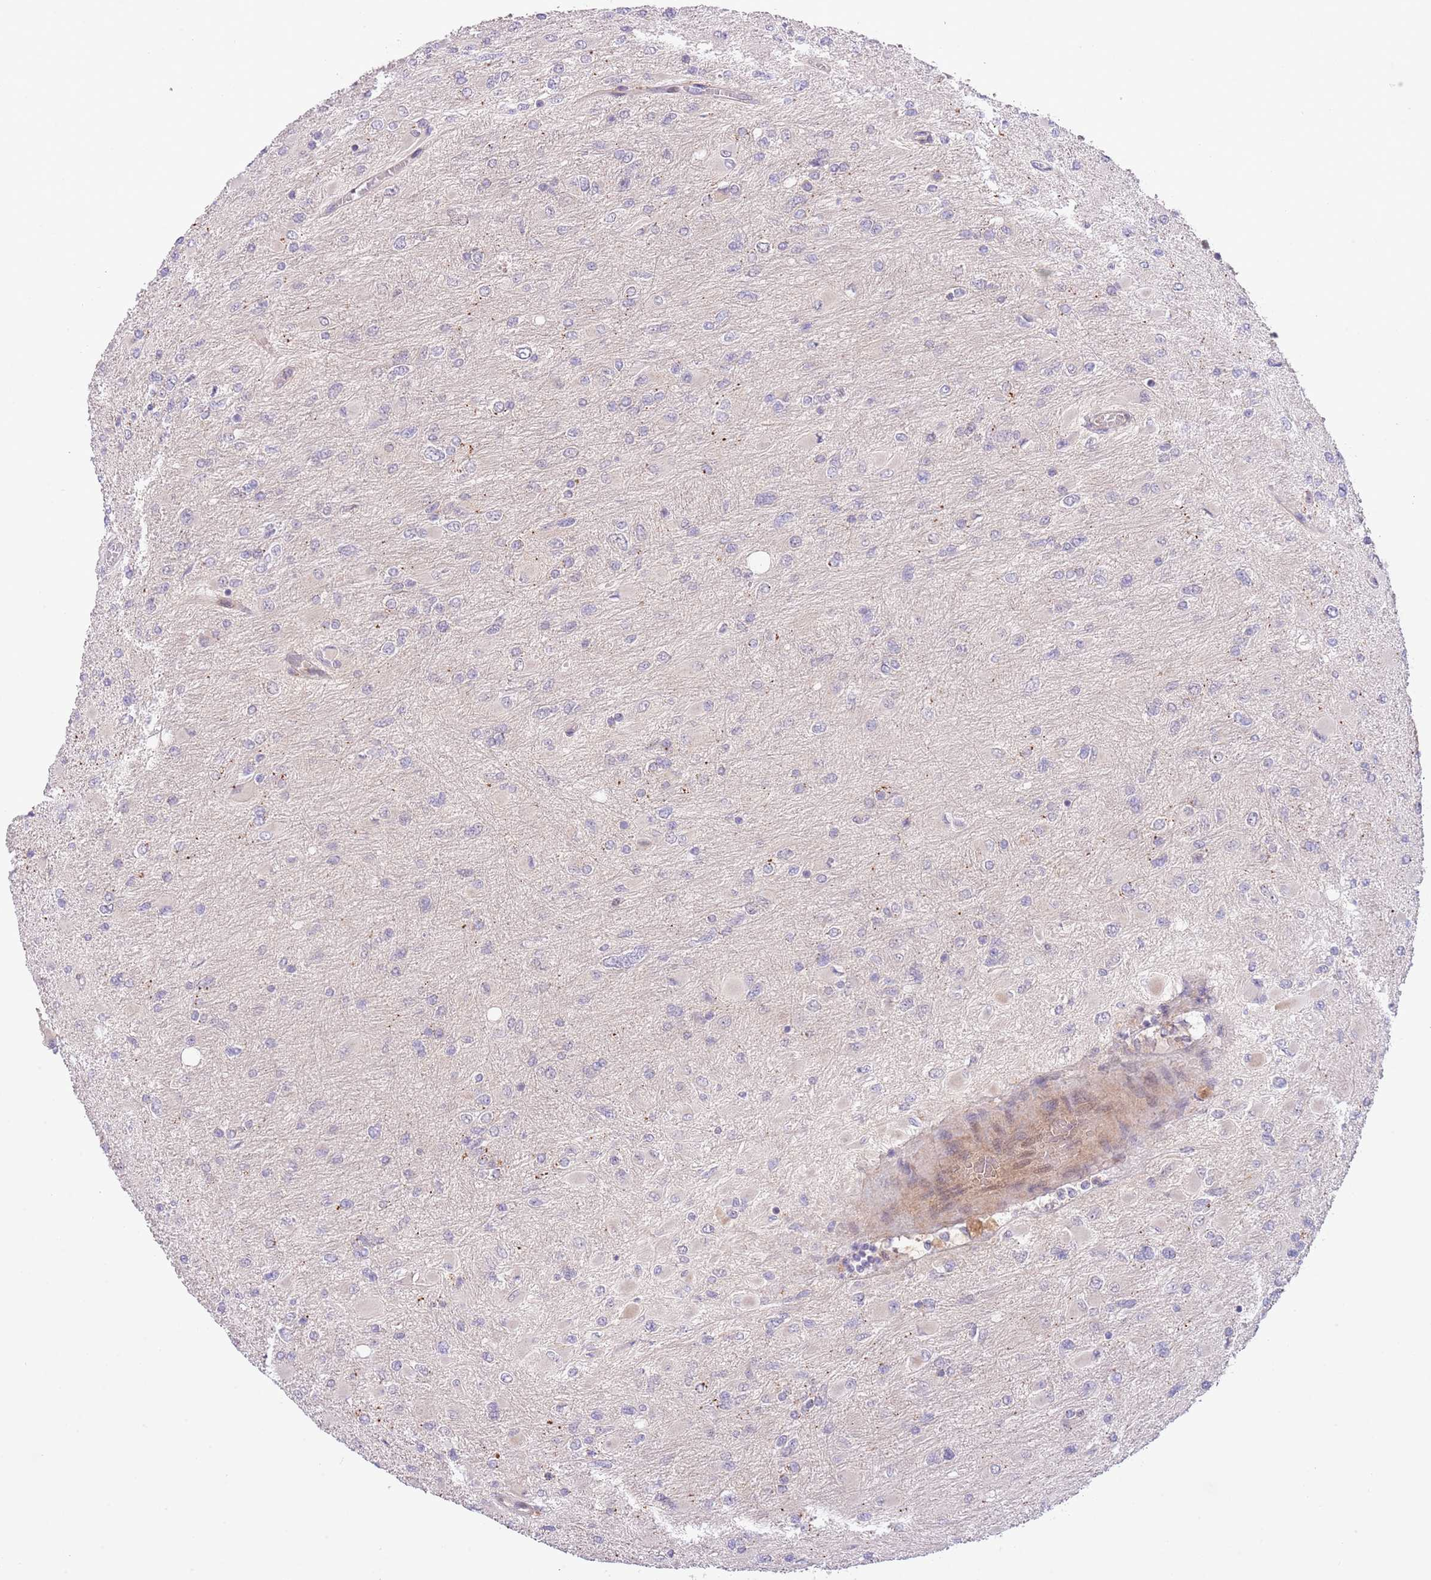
{"staining": {"intensity": "negative", "quantity": "none", "location": "none"}, "tissue": "glioma", "cell_type": "Tumor cells", "image_type": "cancer", "snomed": [{"axis": "morphology", "description": "Glioma, malignant, High grade"}, {"axis": "topography", "description": "Cerebral cortex"}], "caption": "The micrograph reveals no significant positivity in tumor cells of glioma. (DAB (3,3'-diaminobenzidine) immunohistochemistry (IHC), high magnification).", "gene": "PRR16", "patient": {"sex": "female", "age": 36}}